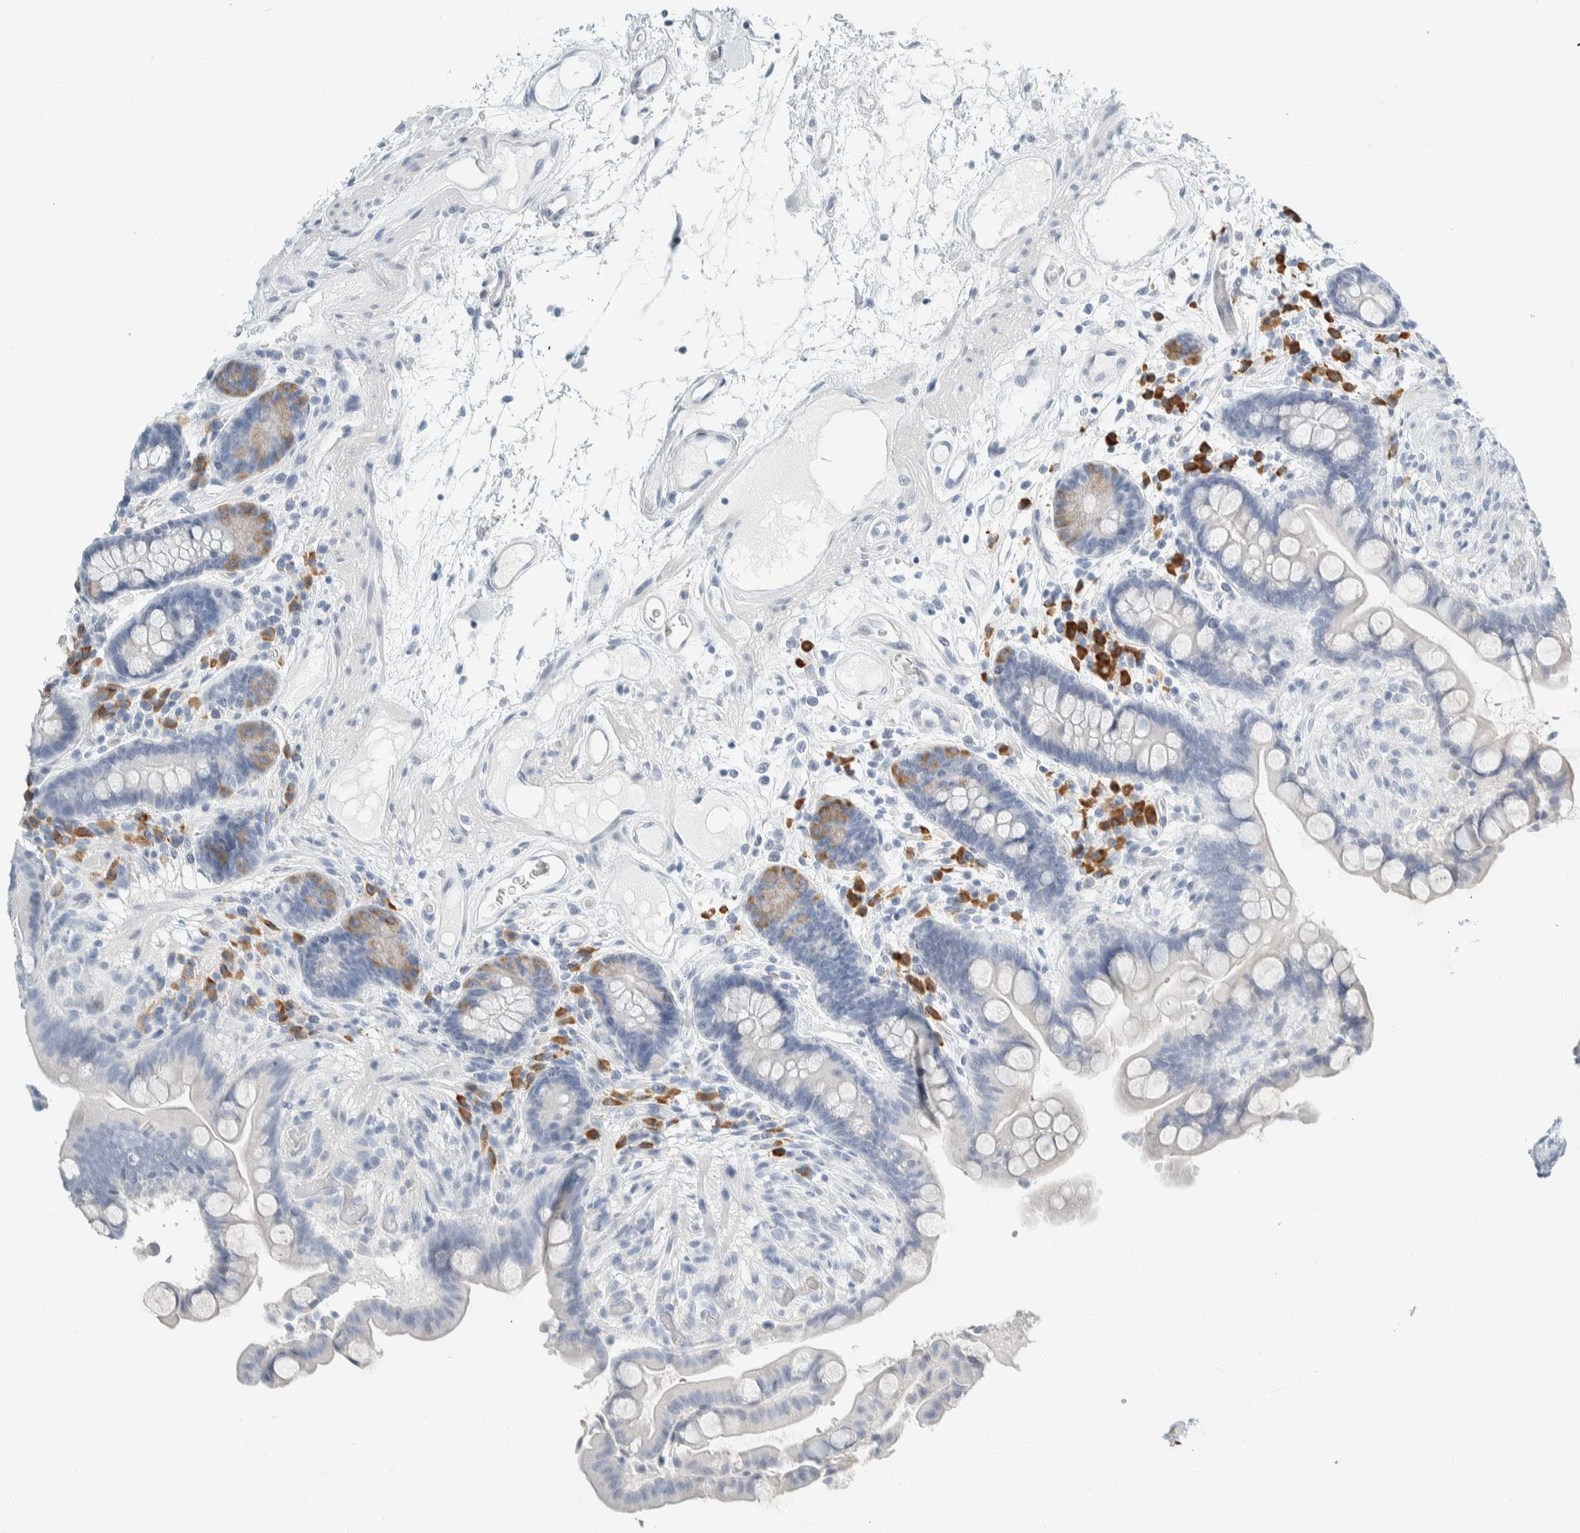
{"staining": {"intensity": "negative", "quantity": "none", "location": "none"}, "tissue": "colon", "cell_type": "Endothelial cells", "image_type": "normal", "snomed": [{"axis": "morphology", "description": "Normal tissue, NOS"}, {"axis": "topography", "description": "Colon"}], "caption": "DAB immunohistochemical staining of benign human colon exhibits no significant staining in endothelial cells.", "gene": "ARHGAP27", "patient": {"sex": "male", "age": 73}}